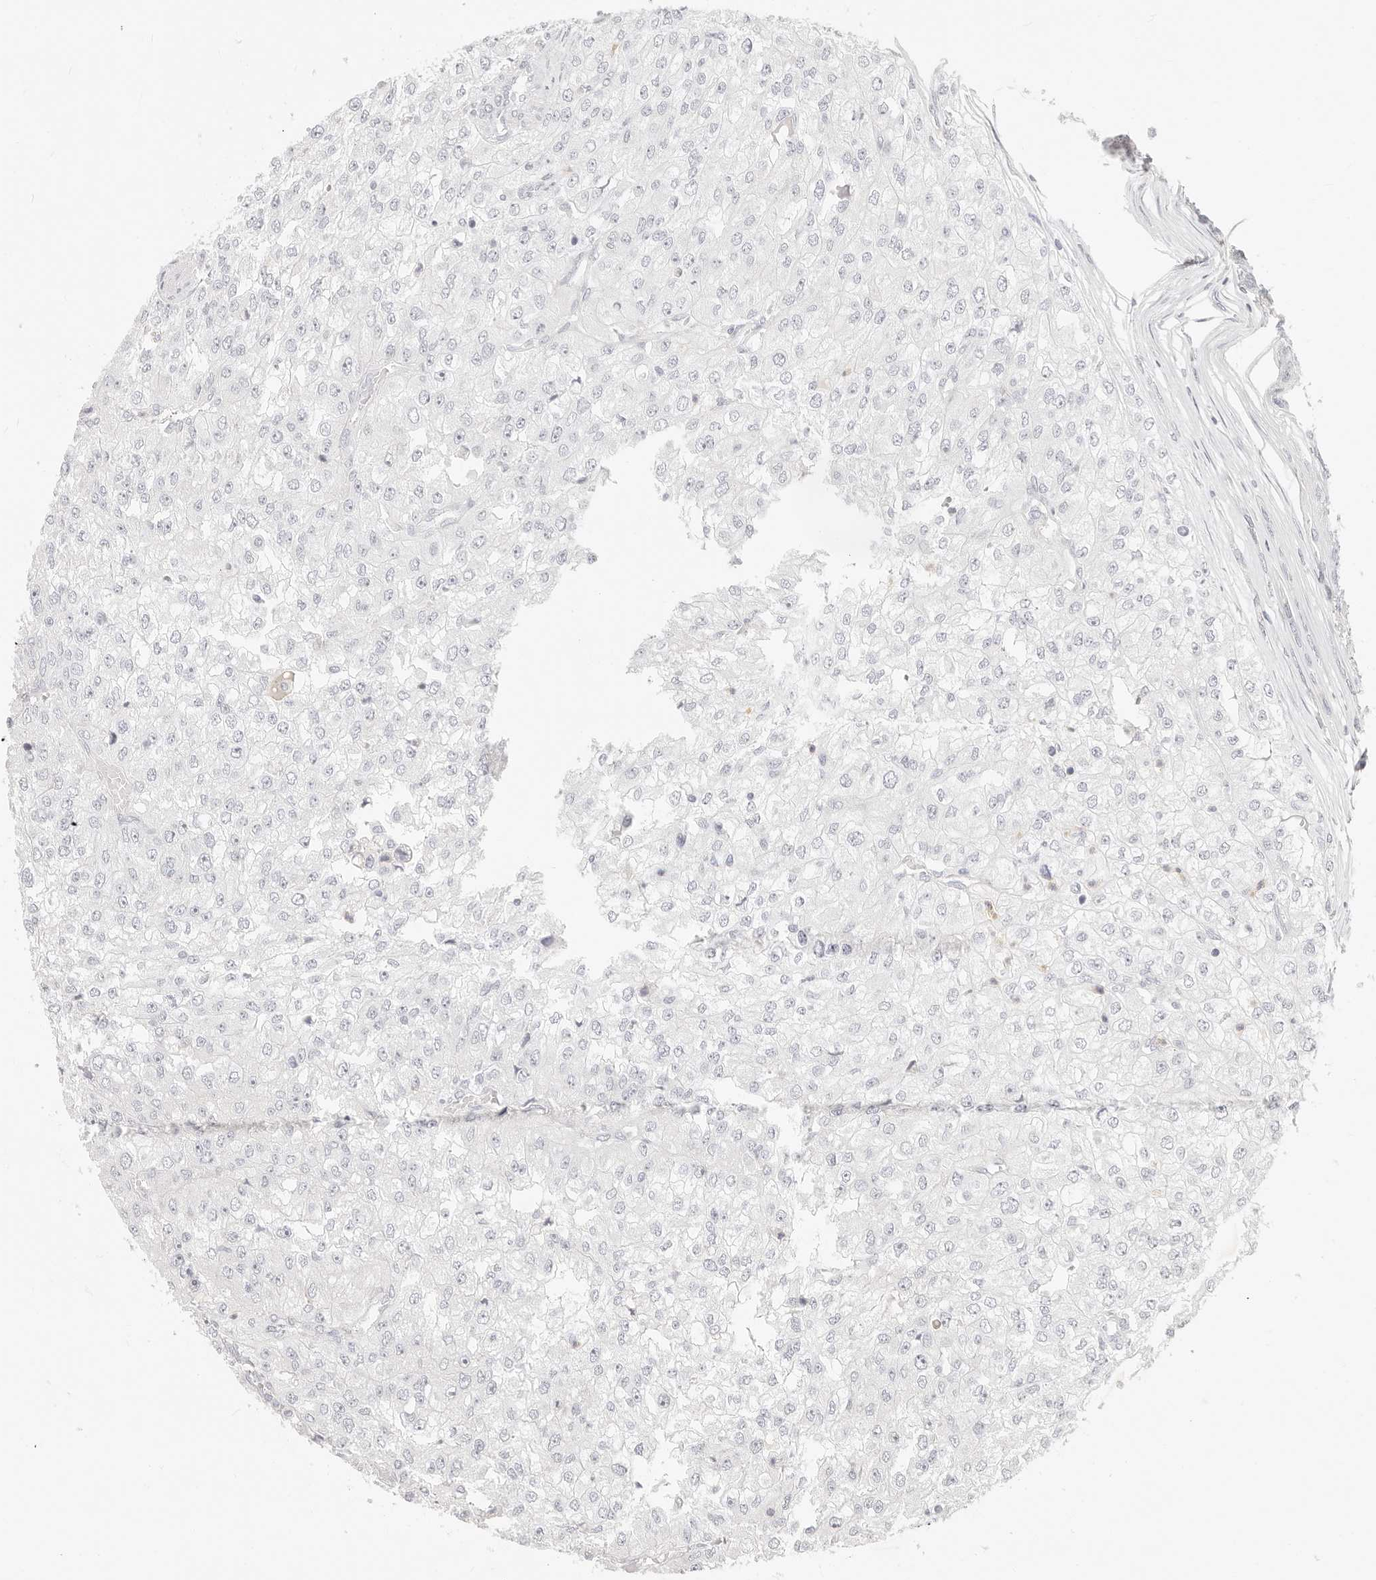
{"staining": {"intensity": "negative", "quantity": "none", "location": "none"}, "tissue": "renal cancer", "cell_type": "Tumor cells", "image_type": "cancer", "snomed": [{"axis": "morphology", "description": "Adenocarcinoma, NOS"}, {"axis": "topography", "description": "Kidney"}], "caption": "High power microscopy photomicrograph of an IHC micrograph of renal cancer, revealing no significant positivity in tumor cells. (DAB immunohistochemistry, high magnification).", "gene": "ASCL1", "patient": {"sex": "female", "age": 54}}